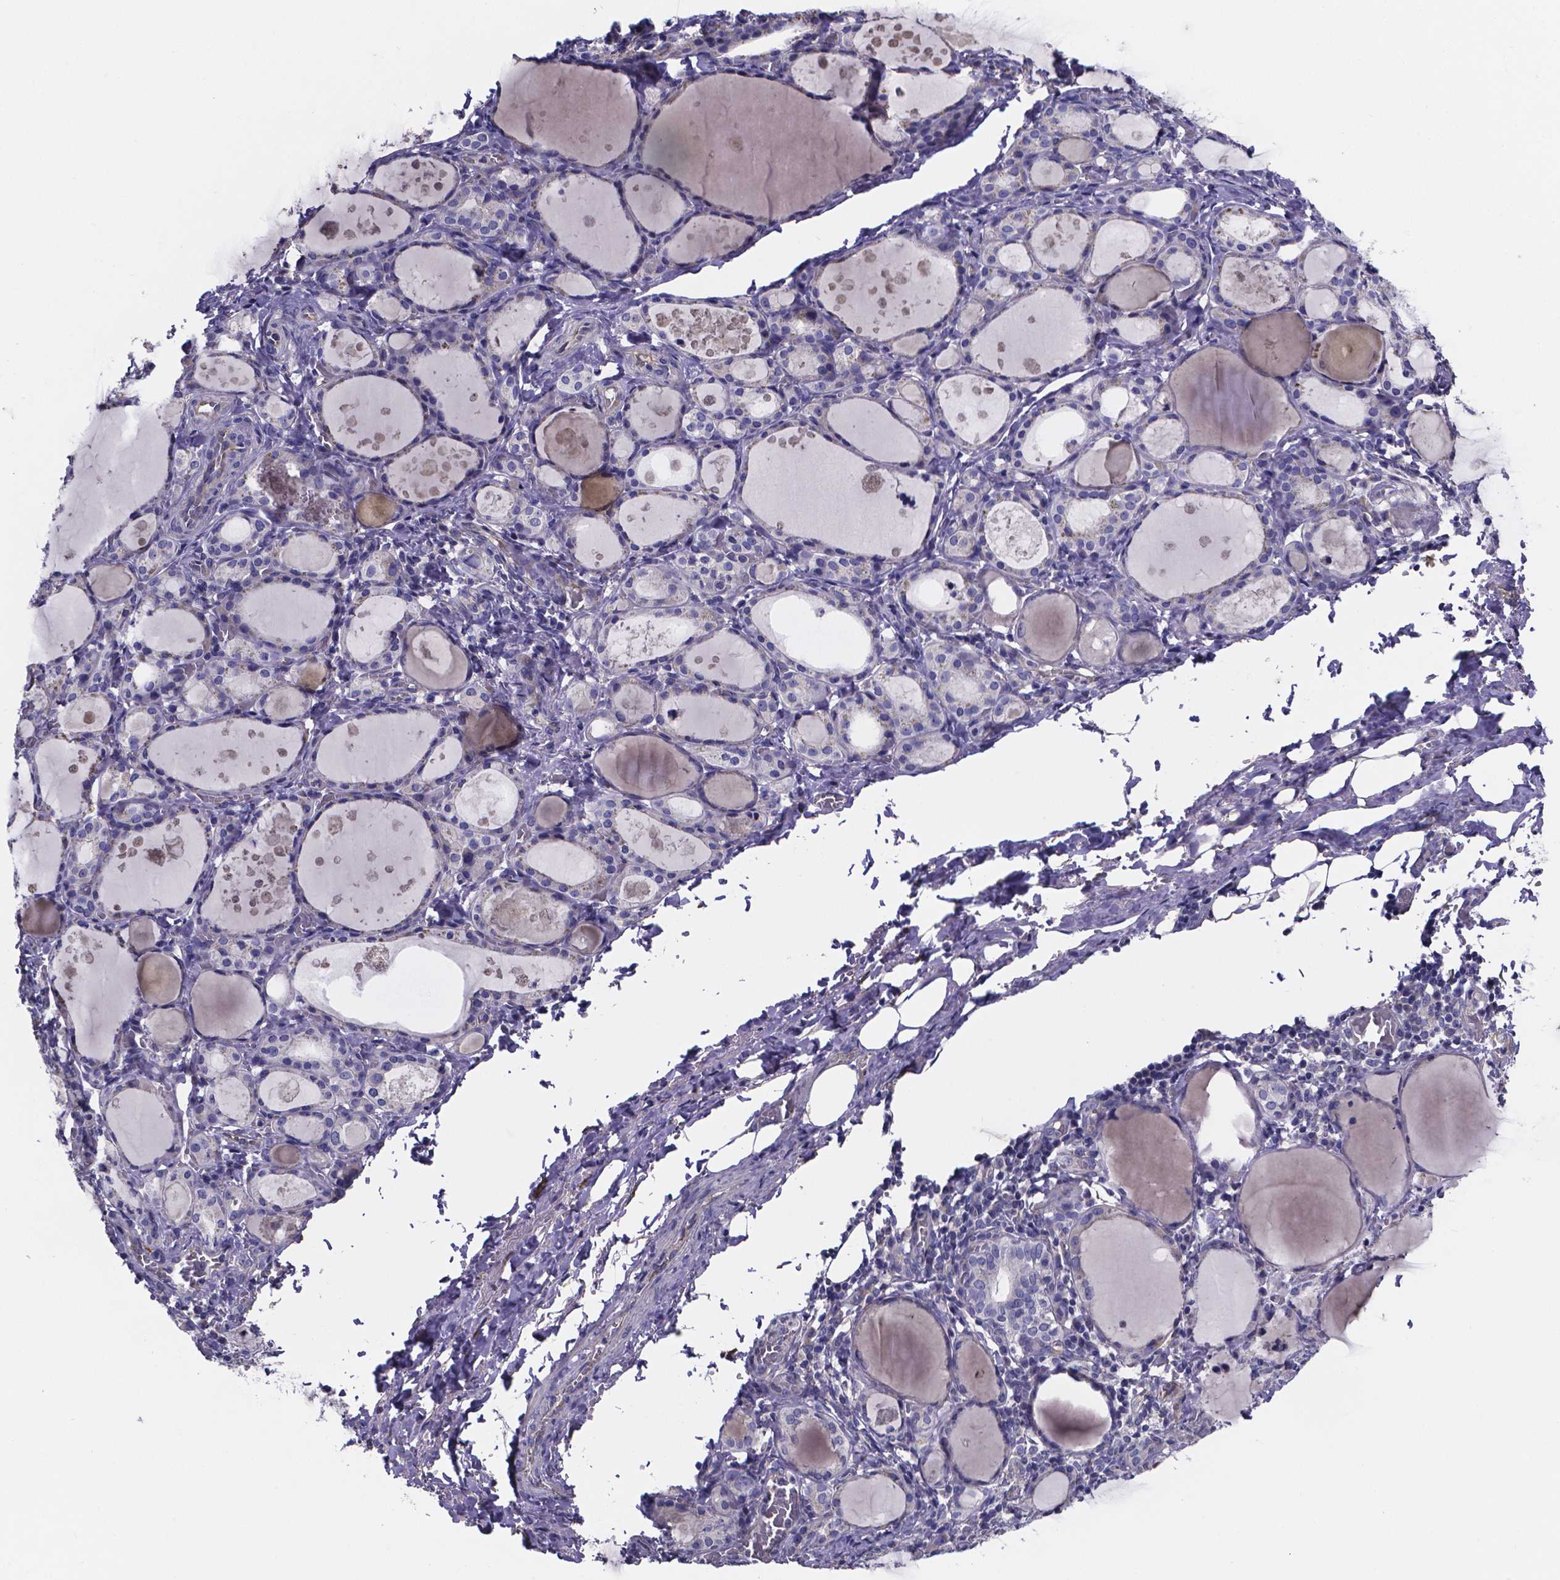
{"staining": {"intensity": "negative", "quantity": "none", "location": "none"}, "tissue": "thyroid gland", "cell_type": "Glandular cells", "image_type": "normal", "snomed": [{"axis": "morphology", "description": "Normal tissue, NOS"}, {"axis": "topography", "description": "Thyroid gland"}], "caption": "An immunohistochemistry histopathology image of benign thyroid gland is shown. There is no staining in glandular cells of thyroid gland.", "gene": "SFRP4", "patient": {"sex": "male", "age": 68}}